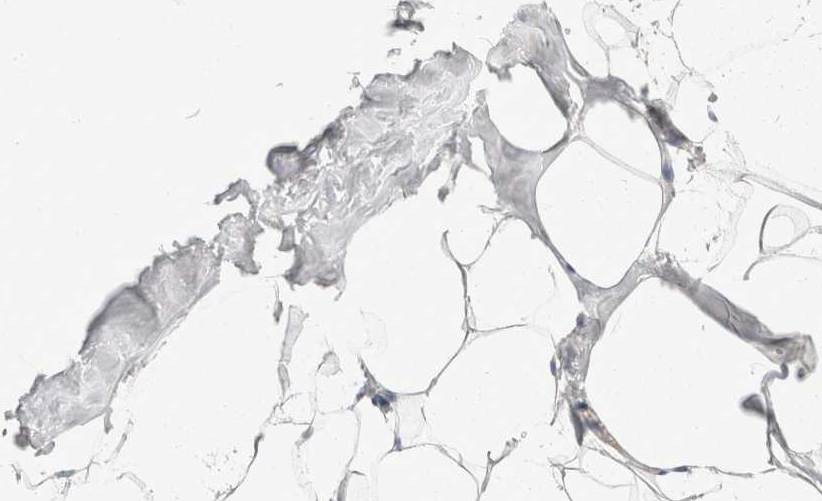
{"staining": {"intensity": "negative", "quantity": "none", "location": "none"}, "tissue": "adipose tissue", "cell_type": "Adipocytes", "image_type": "normal", "snomed": [{"axis": "morphology", "description": "Normal tissue, NOS"}, {"axis": "morphology", "description": "Fibrosis, NOS"}, {"axis": "topography", "description": "Breast"}, {"axis": "topography", "description": "Adipose tissue"}], "caption": "Immunohistochemical staining of unremarkable adipose tissue reveals no significant positivity in adipocytes. Nuclei are stained in blue.", "gene": "TOM1L2", "patient": {"sex": "female", "age": 39}}